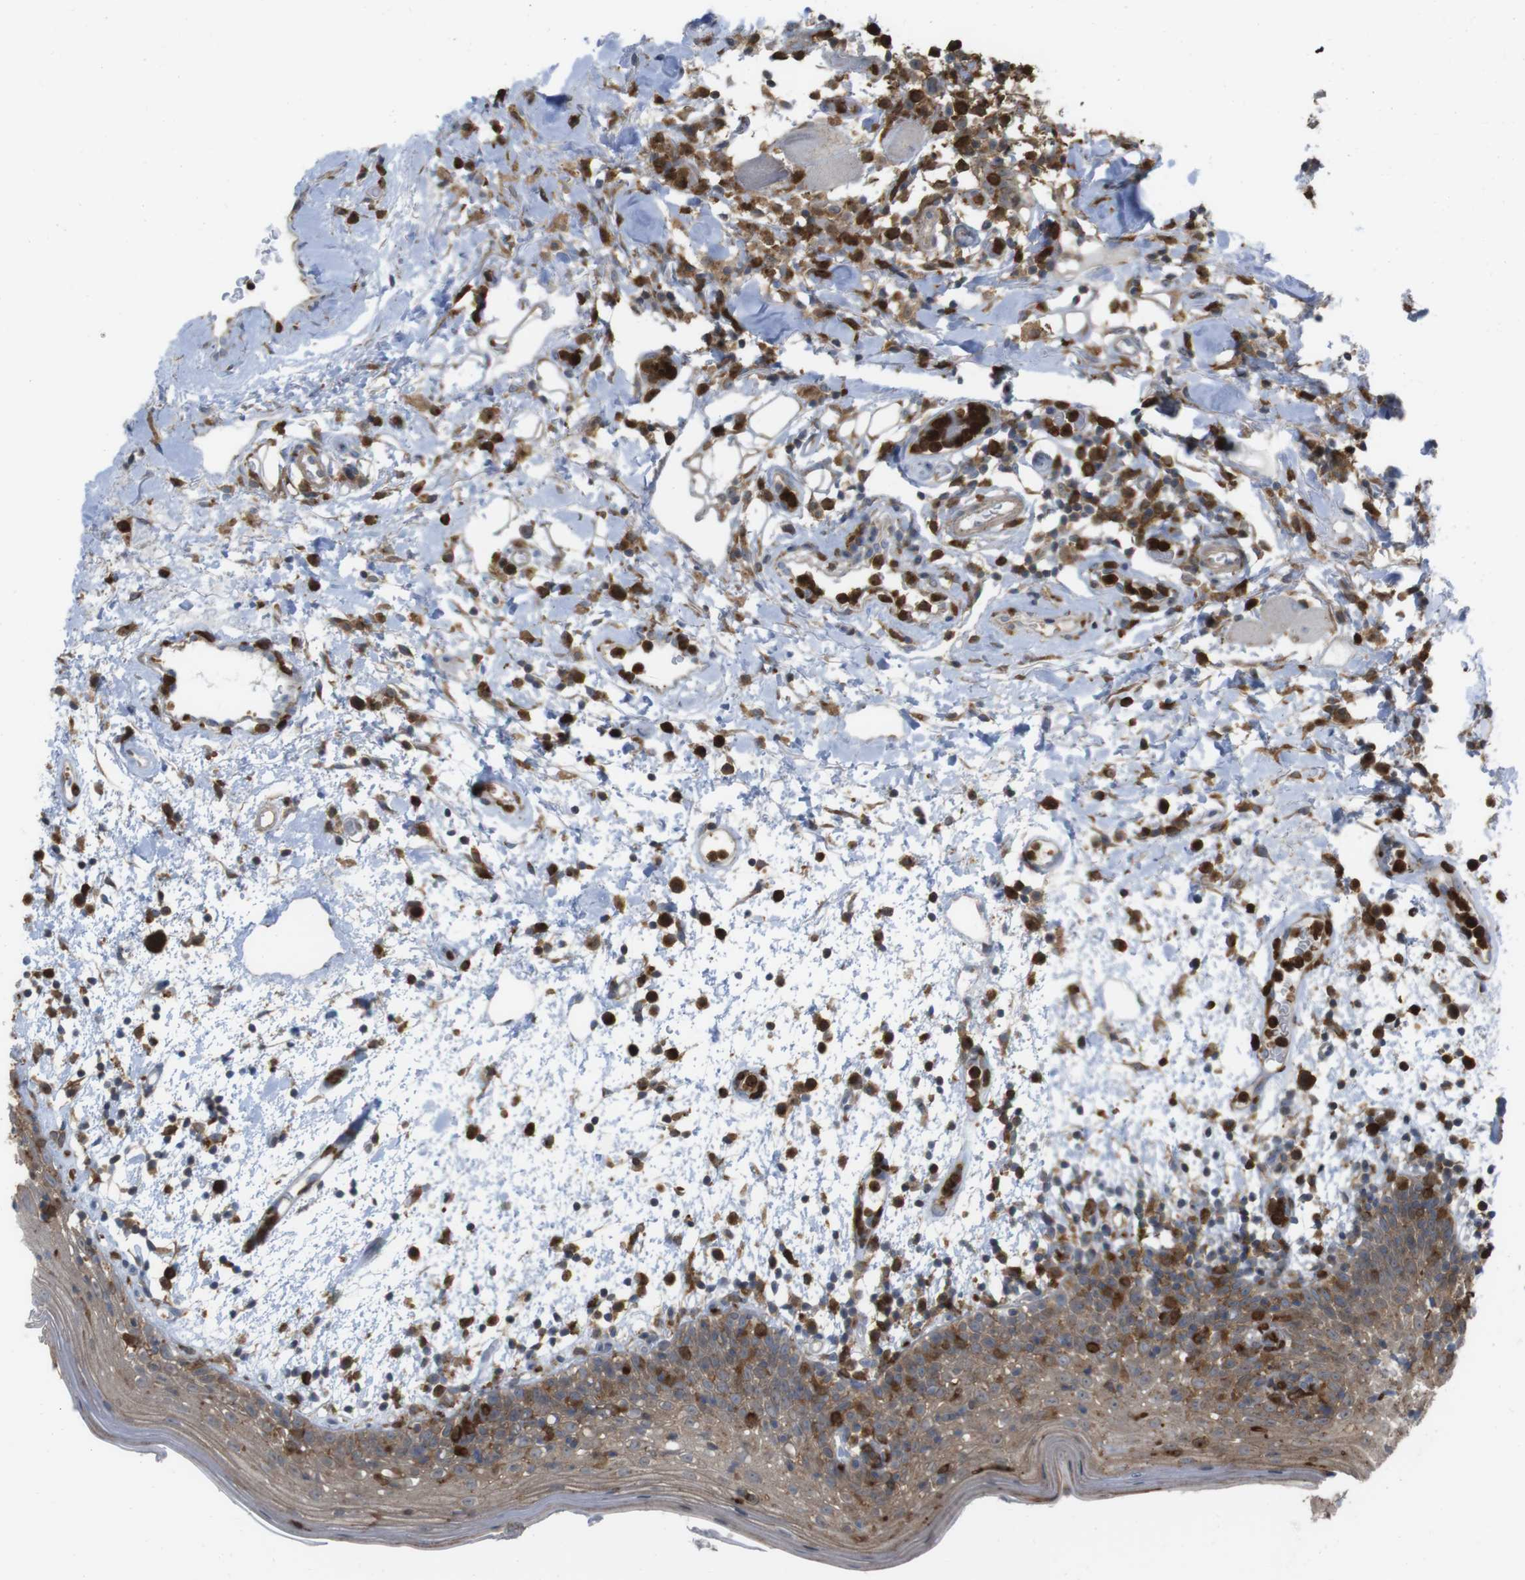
{"staining": {"intensity": "moderate", "quantity": "25%-75%", "location": "cytoplasmic/membranous"}, "tissue": "oral mucosa", "cell_type": "Squamous epithelial cells", "image_type": "normal", "snomed": [{"axis": "morphology", "description": "Normal tissue, NOS"}, {"axis": "morphology", "description": "Squamous cell carcinoma, NOS"}, {"axis": "topography", "description": "Skeletal muscle"}, {"axis": "topography", "description": "Oral tissue"}], "caption": "Immunohistochemistry (DAB (3,3'-diaminobenzidine)) staining of unremarkable human oral mucosa exhibits moderate cytoplasmic/membranous protein staining in about 25%-75% of squamous epithelial cells. (DAB (3,3'-diaminobenzidine) IHC with brightfield microscopy, high magnification).", "gene": "PRKCD", "patient": {"sex": "male", "age": 71}}